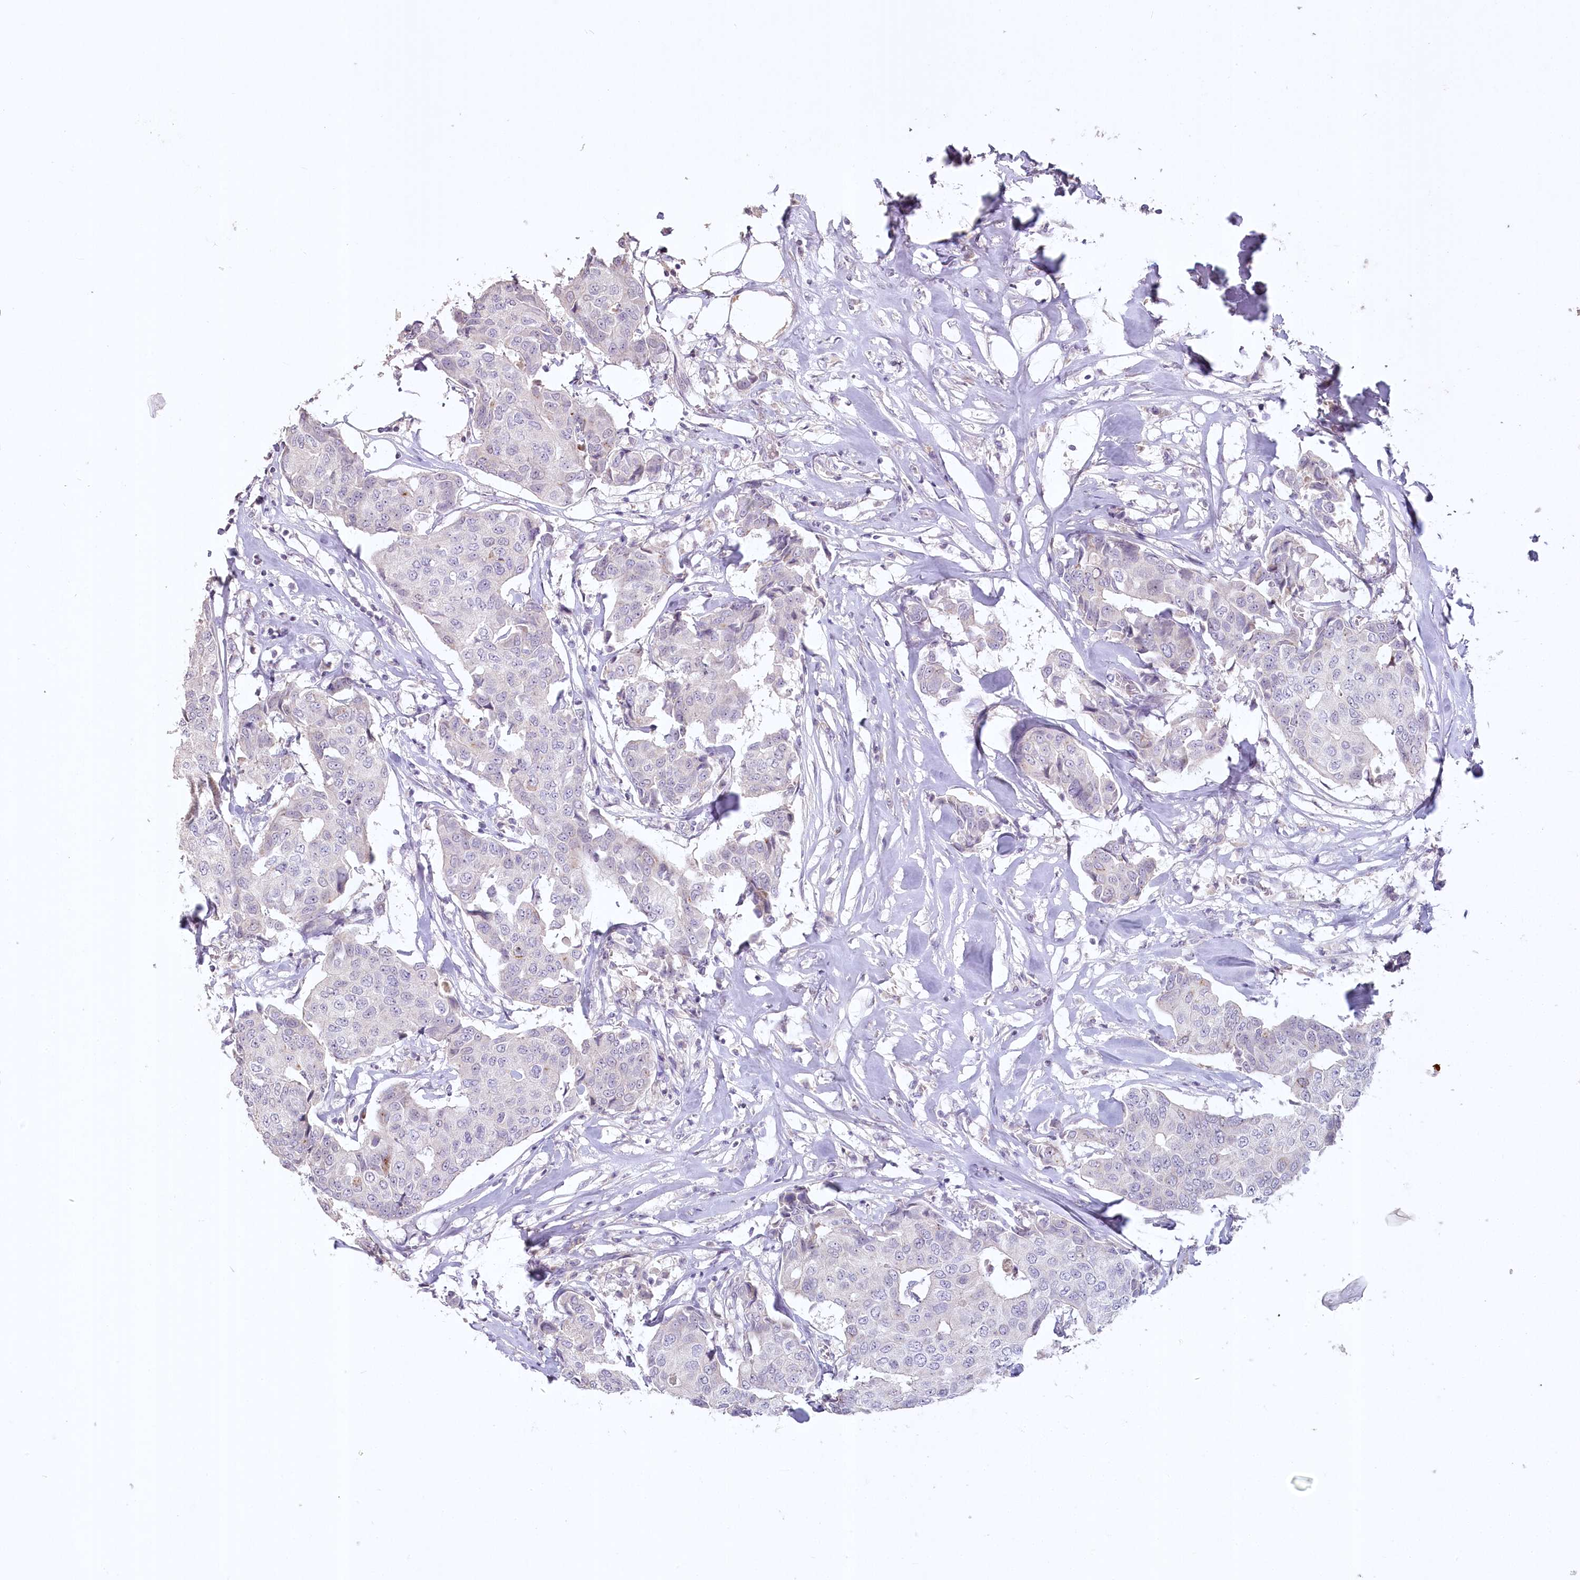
{"staining": {"intensity": "negative", "quantity": "none", "location": "none"}, "tissue": "breast cancer", "cell_type": "Tumor cells", "image_type": "cancer", "snomed": [{"axis": "morphology", "description": "Duct carcinoma"}, {"axis": "topography", "description": "Breast"}], "caption": "Photomicrograph shows no significant protein staining in tumor cells of infiltrating ductal carcinoma (breast).", "gene": "USP11", "patient": {"sex": "female", "age": 80}}